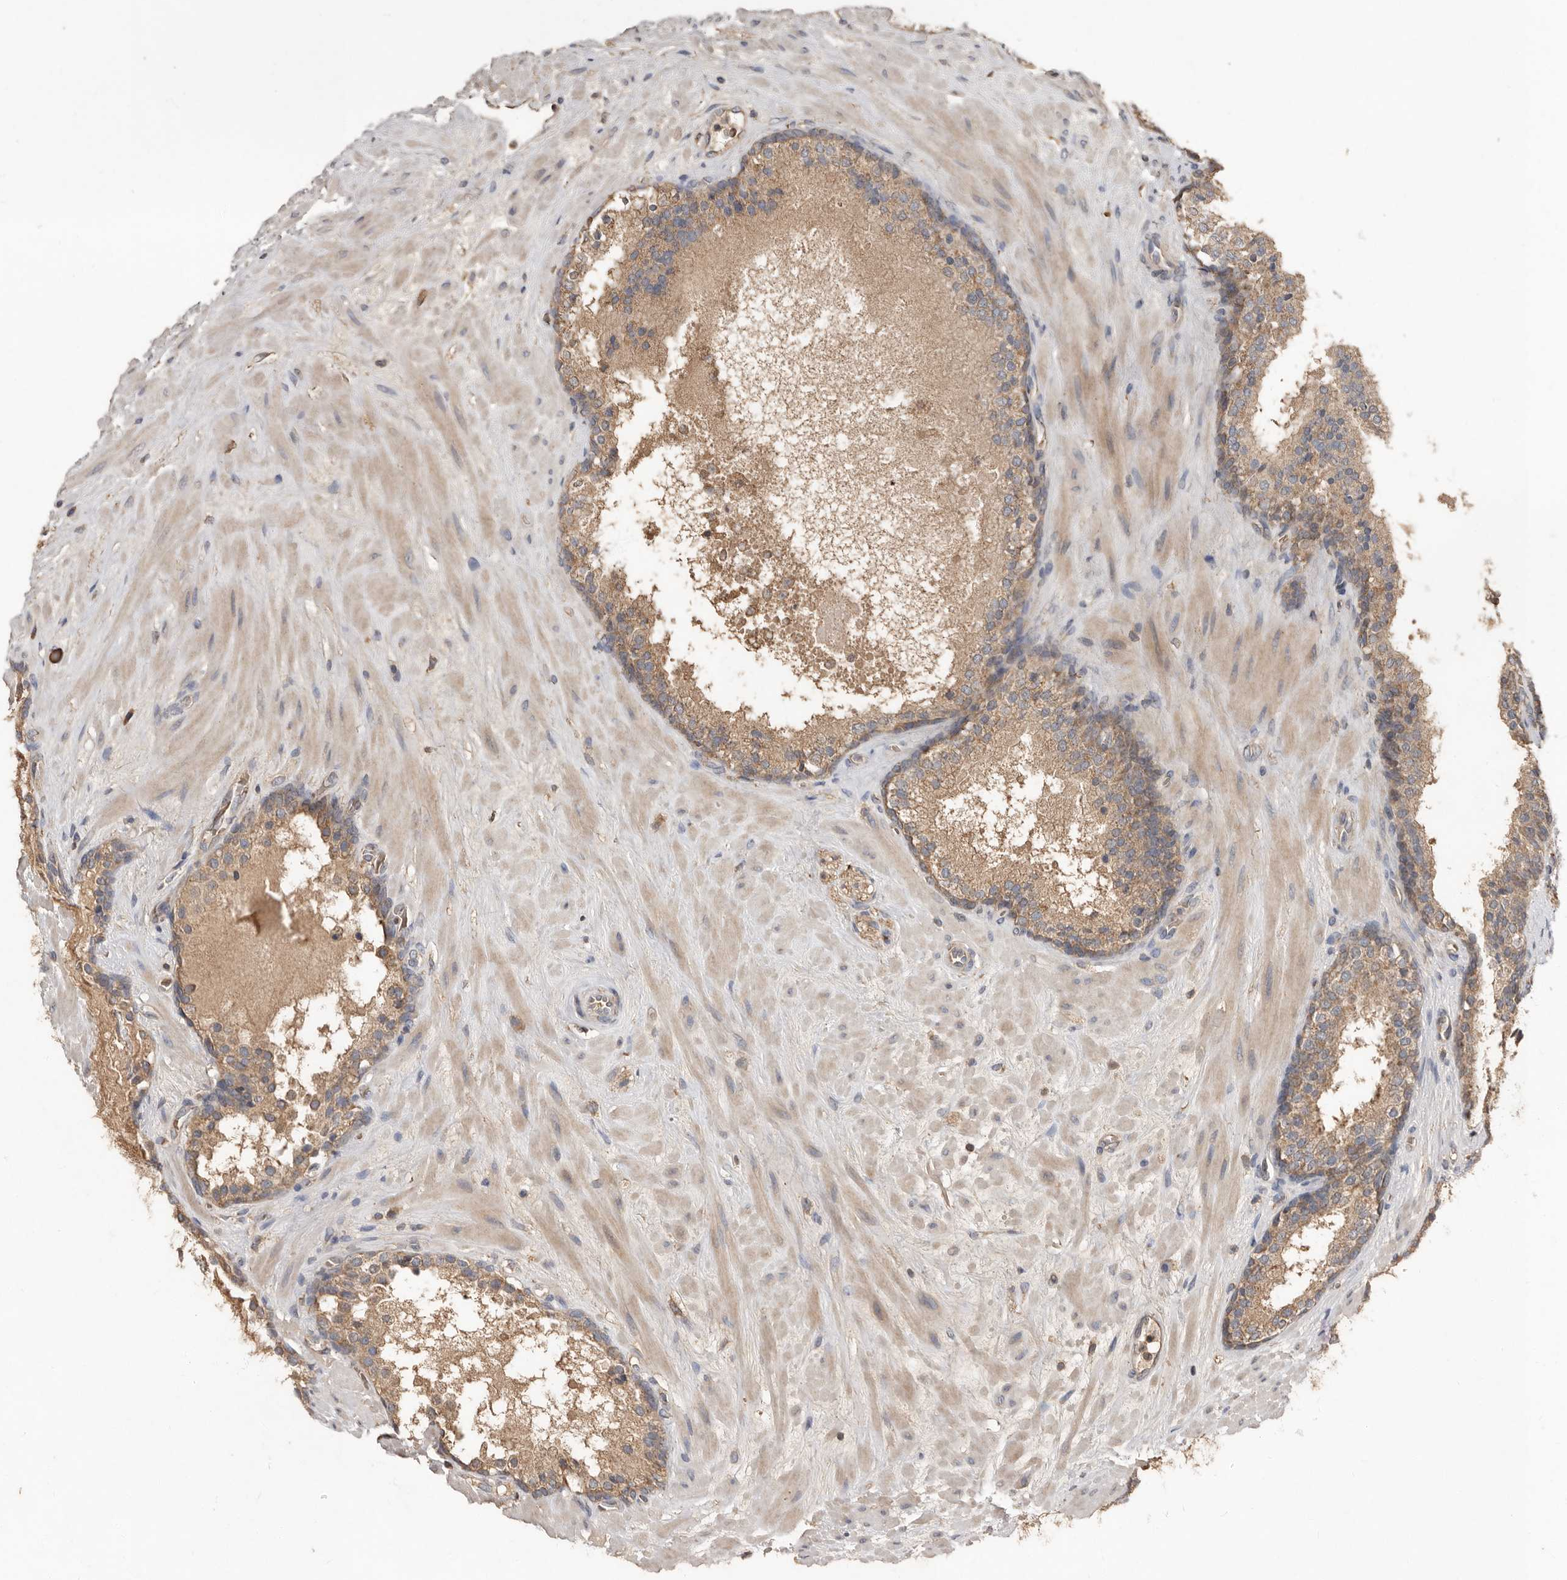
{"staining": {"intensity": "moderate", "quantity": ">75%", "location": "cytoplasmic/membranous"}, "tissue": "prostate cancer", "cell_type": "Tumor cells", "image_type": "cancer", "snomed": [{"axis": "morphology", "description": "Adenocarcinoma, High grade"}, {"axis": "topography", "description": "Prostate"}], "caption": "Immunohistochemical staining of human adenocarcinoma (high-grade) (prostate) shows medium levels of moderate cytoplasmic/membranous positivity in approximately >75% of tumor cells. (DAB IHC with brightfield microscopy, high magnification).", "gene": "KIF26B", "patient": {"sex": "male", "age": 56}}